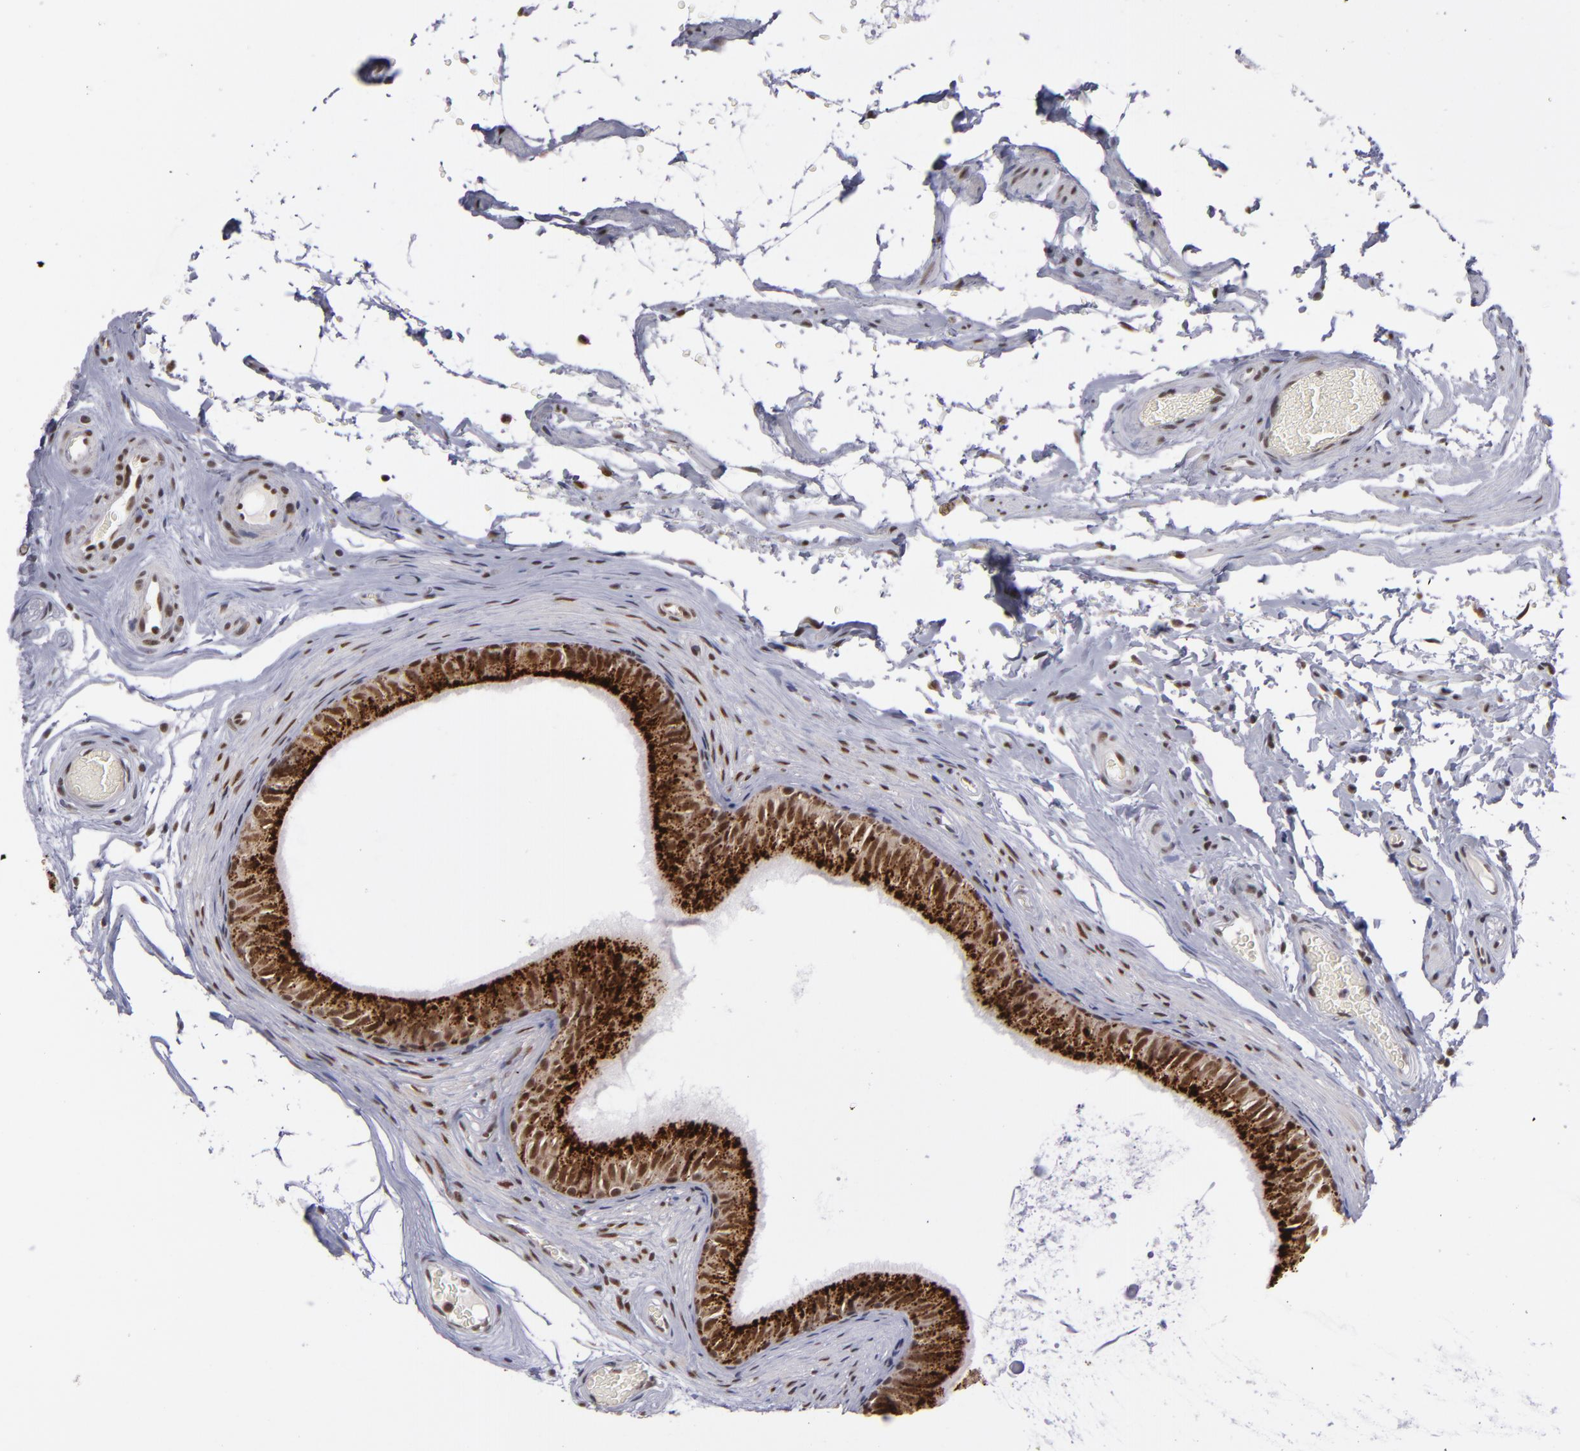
{"staining": {"intensity": "moderate", "quantity": ">75%", "location": "cytoplasmic/membranous,nuclear"}, "tissue": "epididymis", "cell_type": "Glandular cells", "image_type": "normal", "snomed": [{"axis": "morphology", "description": "Normal tissue, NOS"}, {"axis": "topography", "description": "Testis"}, {"axis": "topography", "description": "Epididymis"}], "caption": "Immunohistochemistry histopathology image of unremarkable human epididymis stained for a protein (brown), which shows medium levels of moderate cytoplasmic/membranous,nuclear positivity in approximately >75% of glandular cells.", "gene": "MLLT3", "patient": {"sex": "male", "age": 36}}